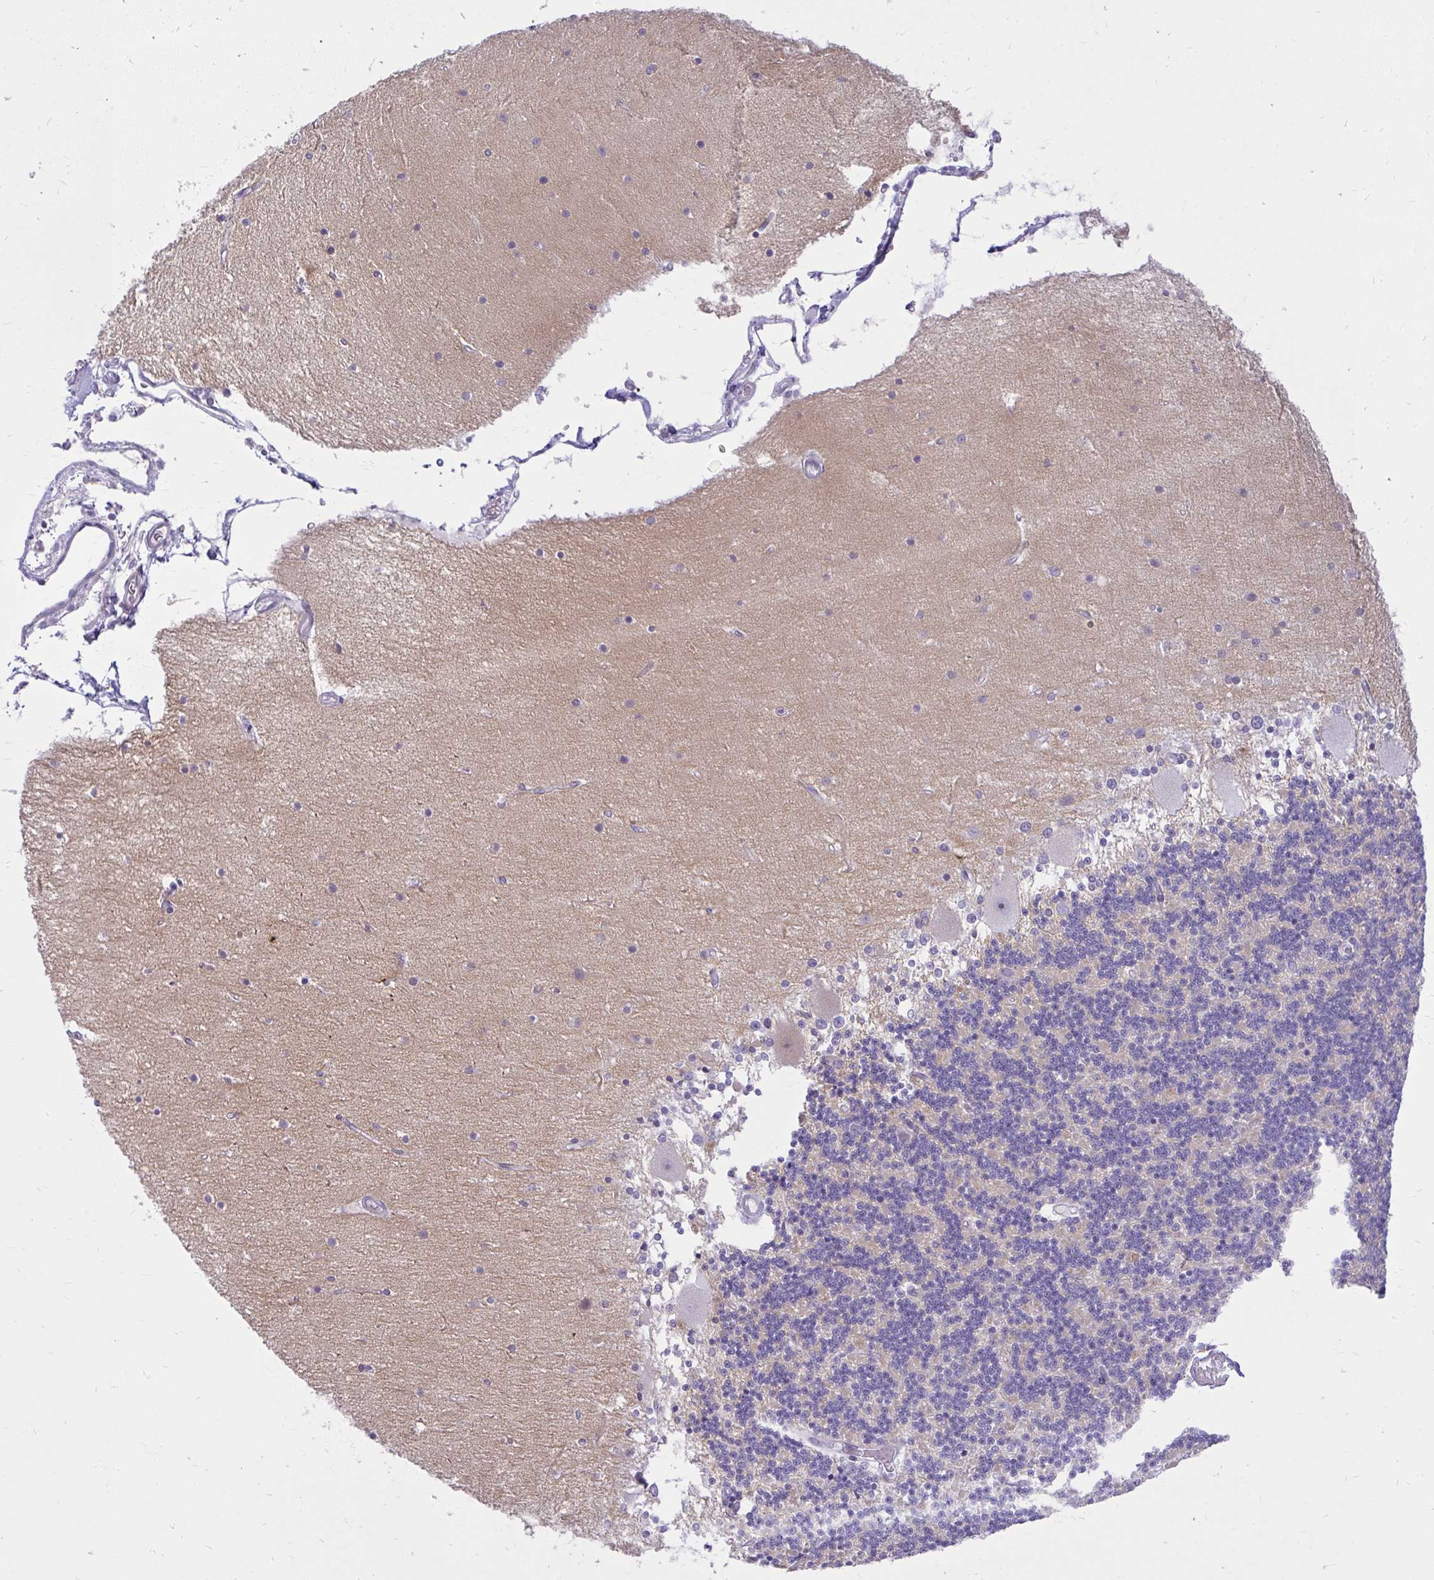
{"staining": {"intensity": "negative", "quantity": "none", "location": "none"}, "tissue": "cerebellum", "cell_type": "Cells in granular layer", "image_type": "normal", "snomed": [{"axis": "morphology", "description": "Normal tissue, NOS"}, {"axis": "topography", "description": "Cerebellum"}], "caption": "Protein analysis of benign cerebellum displays no significant staining in cells in granular layer. The staining was performed using DAB to visualize the protein expression in brown, while the nuclei were stained in blue with hematoxylin (Magnification: 20x).", "gene": "PRAP1", "patient": {"sex": "female", "age": 54}}